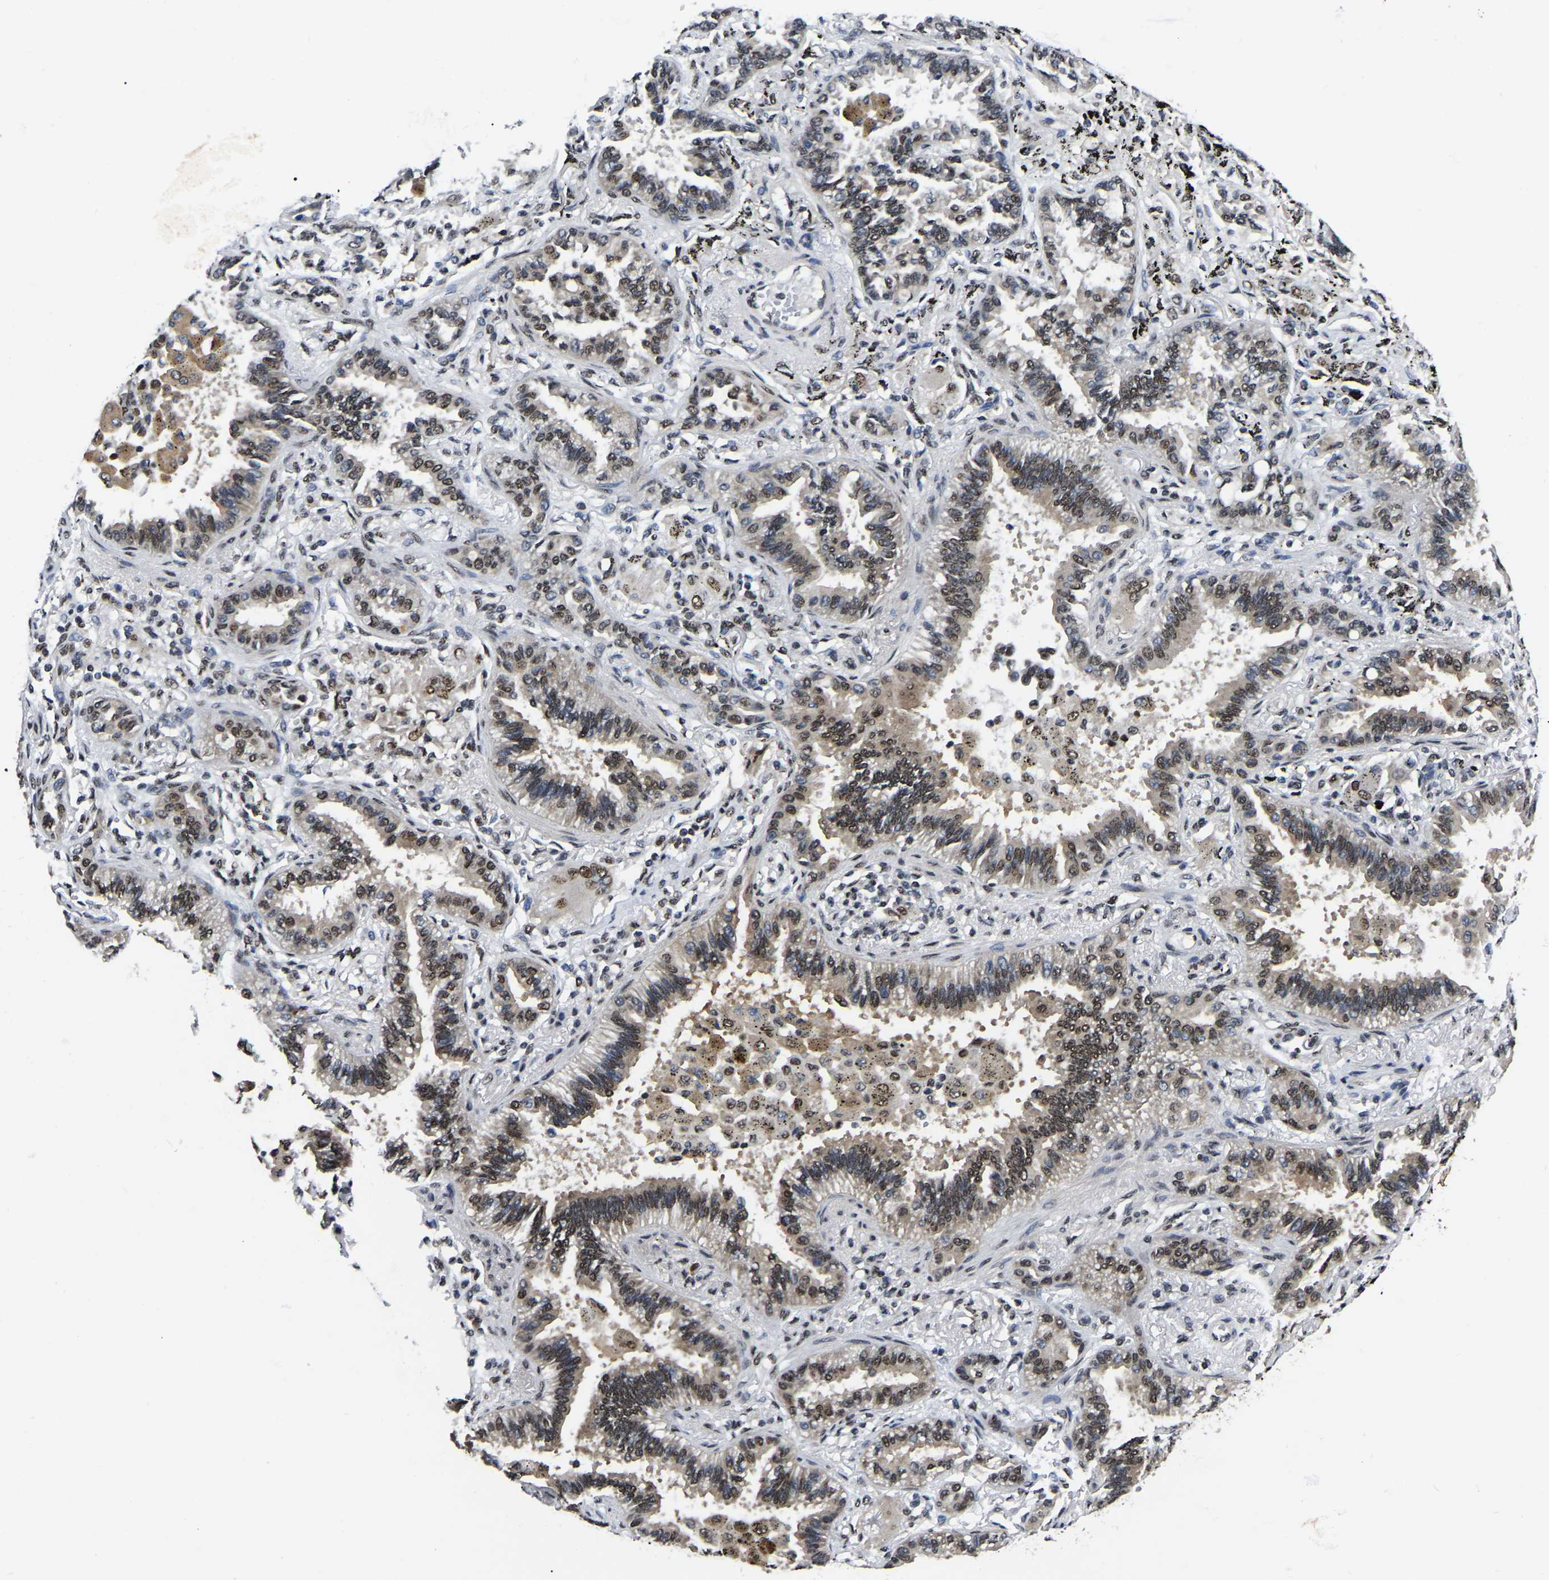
{"staining": {"intensity": "moderate", "quantity": "25%-75%", "location": "cytoplasmic/membranous,nuclear"}, "tissue": "lung cancer", "cell_type": "Tumor cells", "image_type": "cancer", "snomed": [{"axis": "morphology", "description": "Normal tissue, NOS"}, {"axis": "morphology", "description": "Adenocarcinoma, NOS"}, {"axis": "topography", "description": "Lung"}], "caption": "The immunohistochemical stain highlights moderate cytoplasmic/membranous and nuclear staining in tumor cells of lung cancer tissue.", "gene": "TRIM35", "patient": {"sex": "male", "age": 59}}